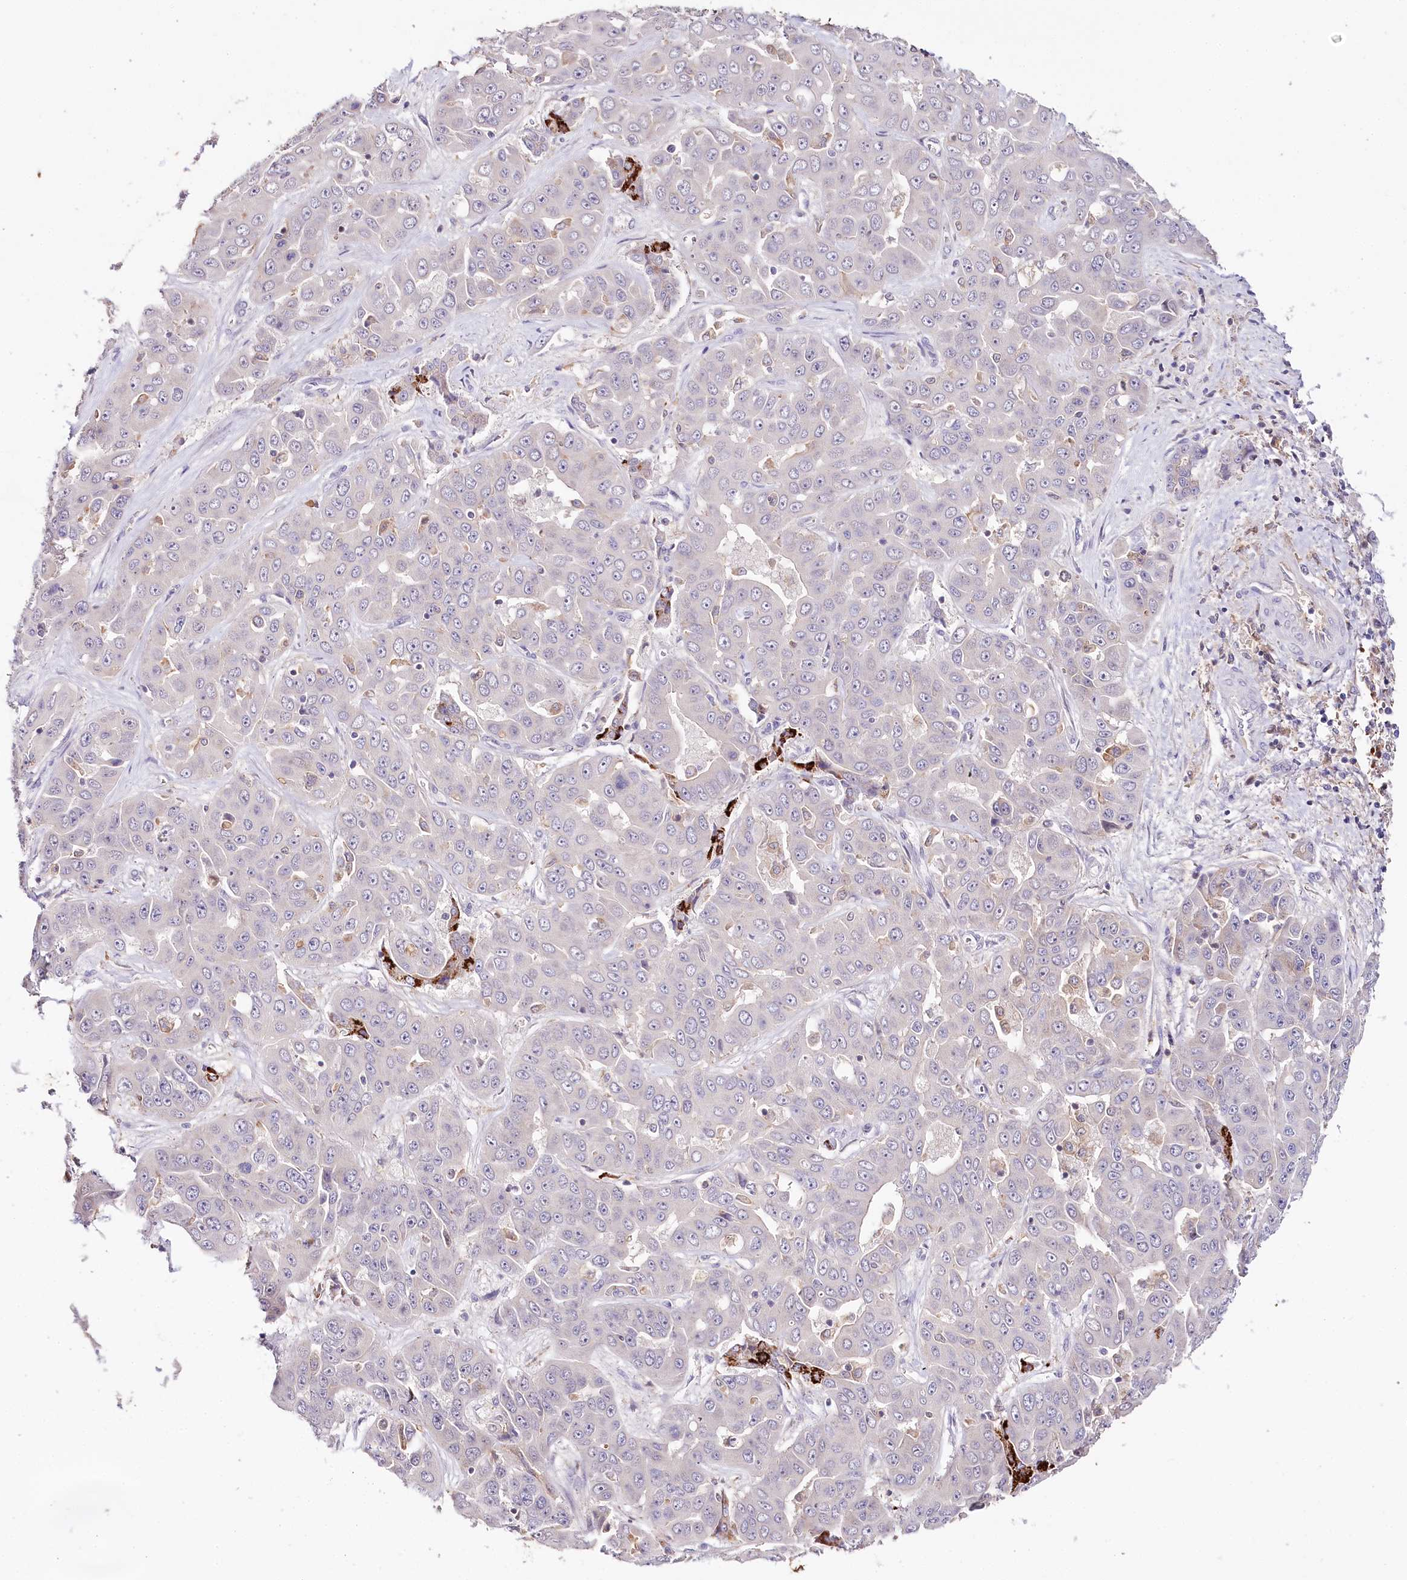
{"staining": {"intensity": "negative", "quantity": "none", "location": "none"}, "tissue": "liver cancer", "cell_type": "Tumor cells", "image_type": "cancer", "snomed": [{"axis": "morphology", "description": "Cholangiocarcinoma"}, {"axis": "topography", "description": "Liver"}], "caption": "Image shows no significant protein staining in tumor cells of cholangiocarcinoma (liver).", "gene": "DAPK1", "patient": {"sex": "female", "age": 52}}